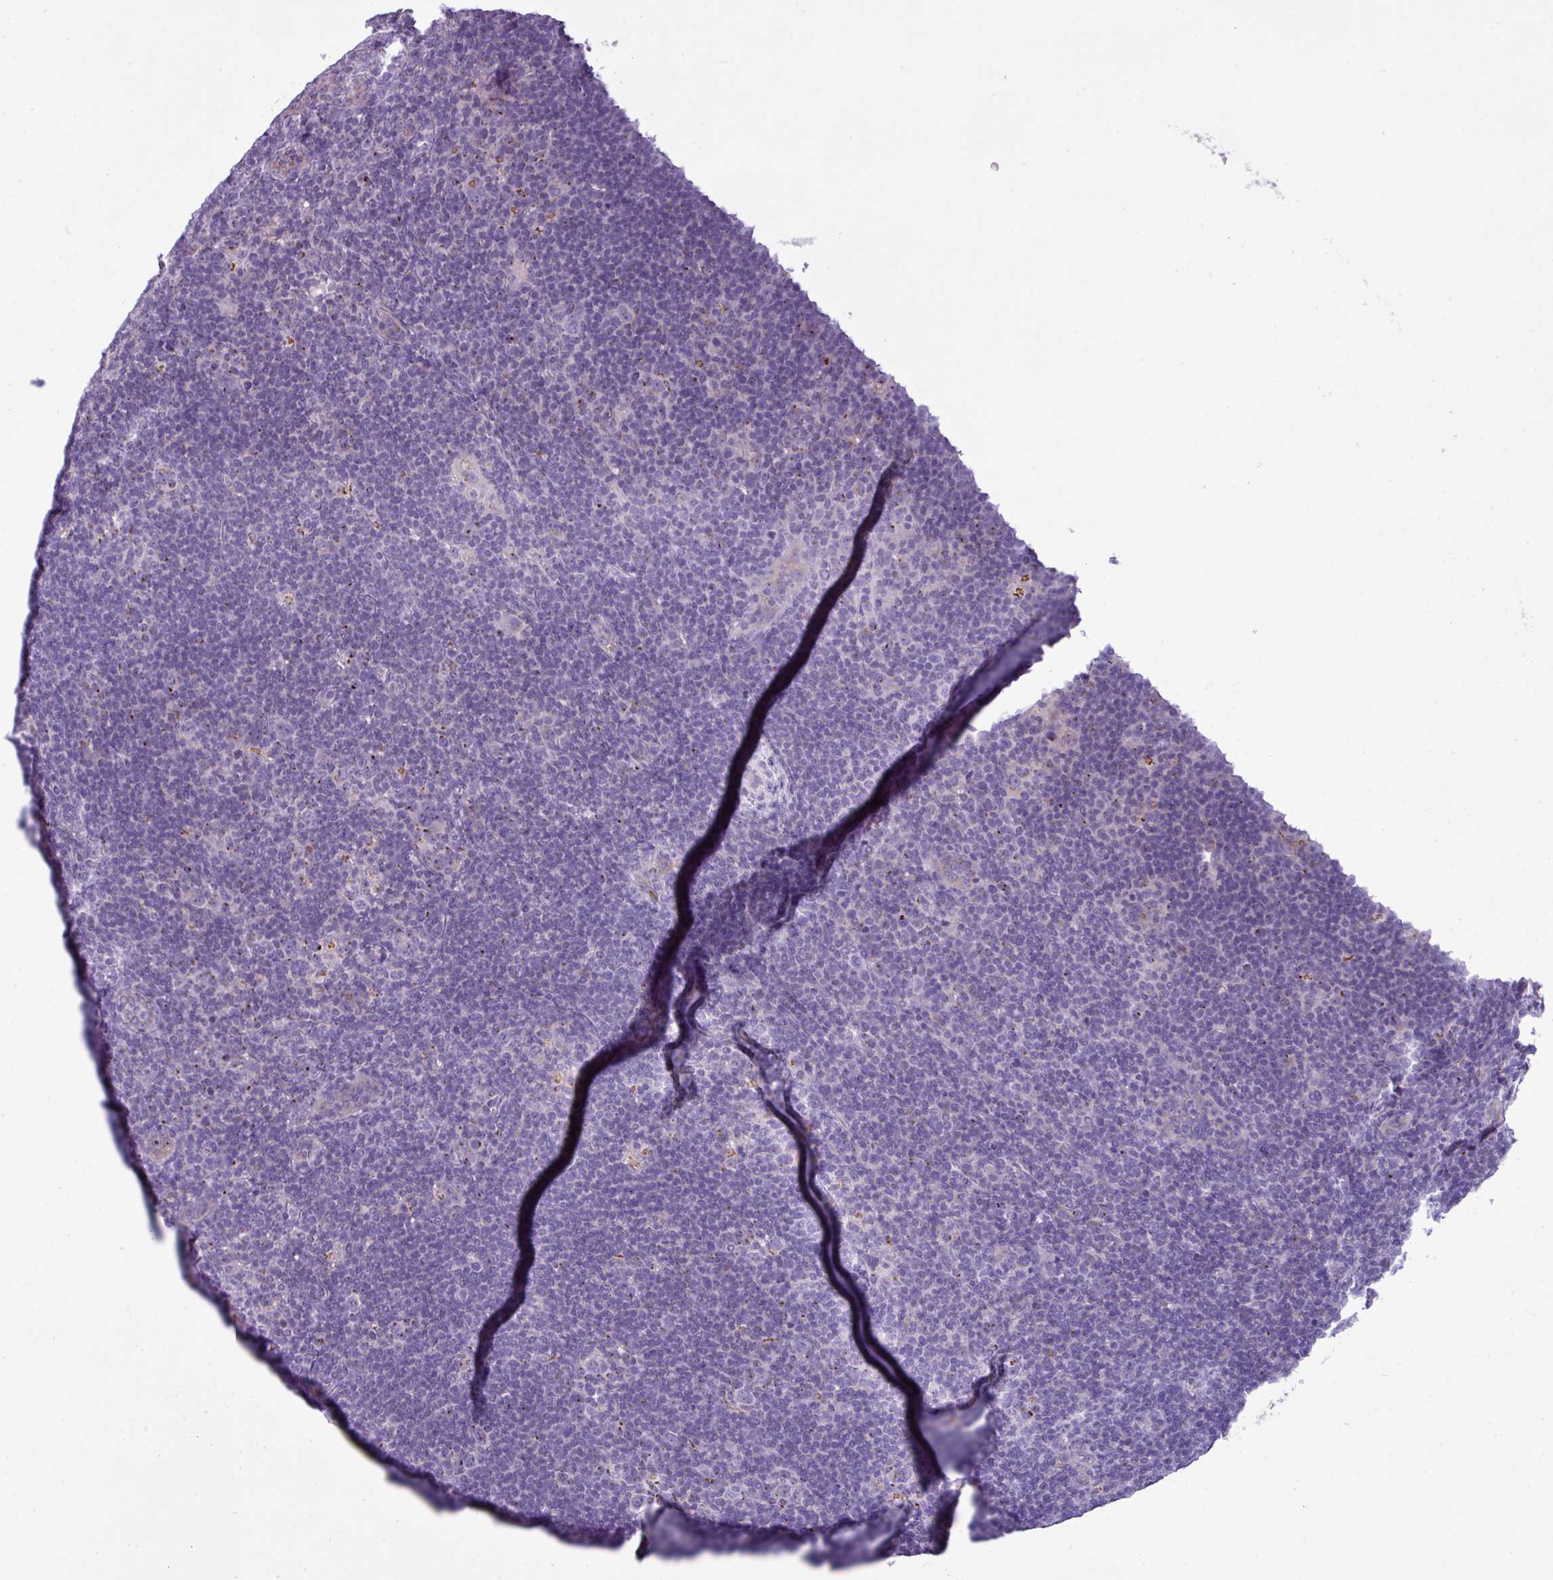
{"staining": {"intensity": "moderate", "quantity": "<25%", "location": "cytoplasmic/membranous"}, "tissue": "lymphoma", "cell_type": "Tumor cells", "image_type": "cancer", "snomed": [{"axis": "morphology", "description": "Hodgkin's disease, NOS"}, {"axis": "topography", "description": "Lymph node"}], "caption": "Immunohistochemical staining of human lymphoma reveals moderate cytoplasmic/membranous protein staining in approximately <25% of tumor cells.", "gene": "FAM43A", "patient": {"sex": "female", "age": 57}}